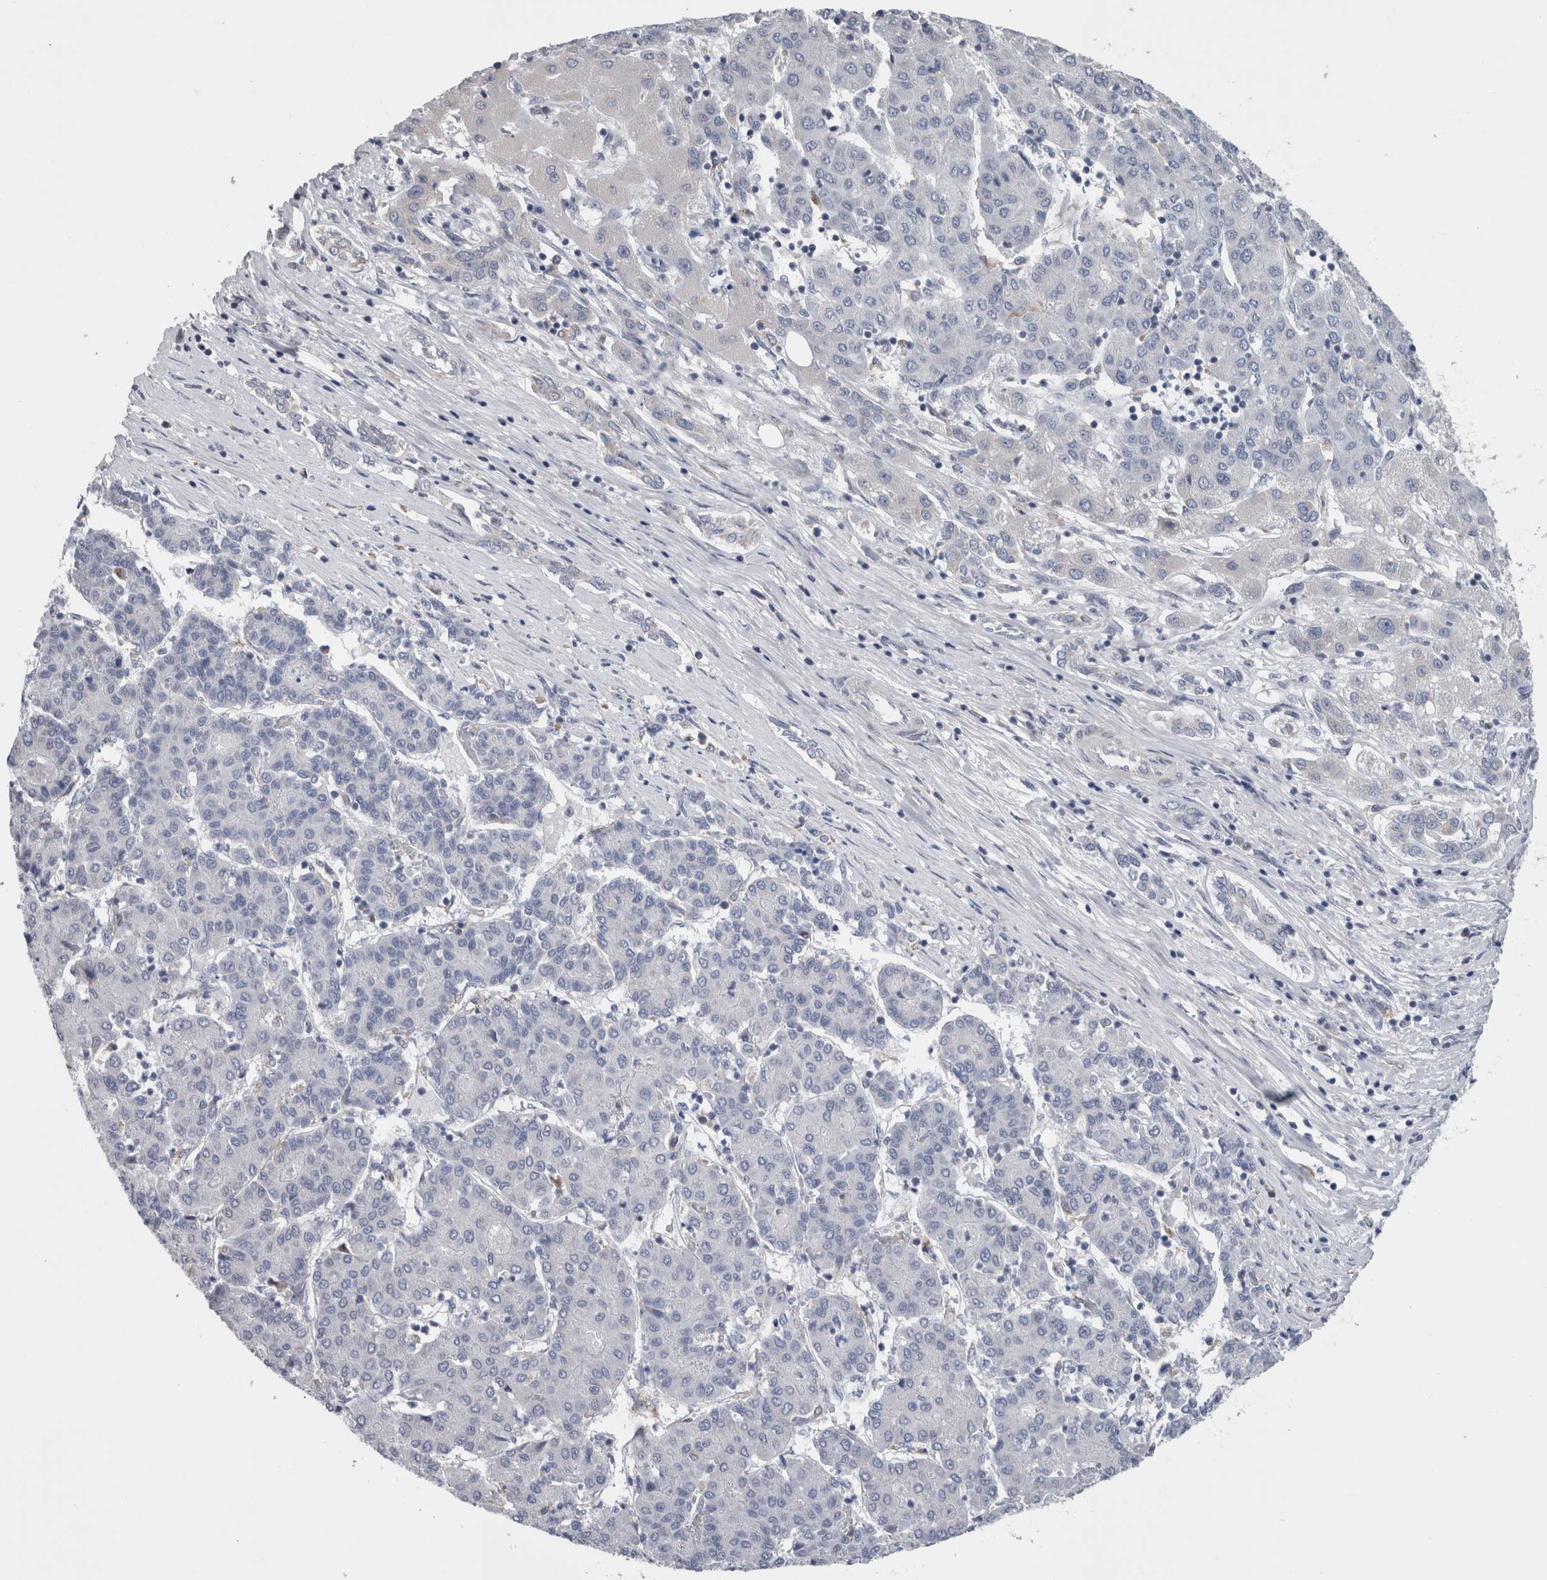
{"staining": {"intensity": "negative", "quantity": "none", "location": "none"}, "tissue": "liver cancer", "cell_type": "Tumor cells", "image_type": "cancer", "snomed": [{"axis": "morphology", "description": "Carcinoma, Hepatocellular, NOS"}, {"axis": "topography", "description": "Liver"}], "caption": "IHC image of neoplastic tissue: liver cancer (hepatocellular carcinoma) stained with DAB (3,3'-diaminobenzidine) reveals no significant protein staining in tumor cells.", "gene": "GDAP1", "patient": {"sex": "male", "age": 65}}